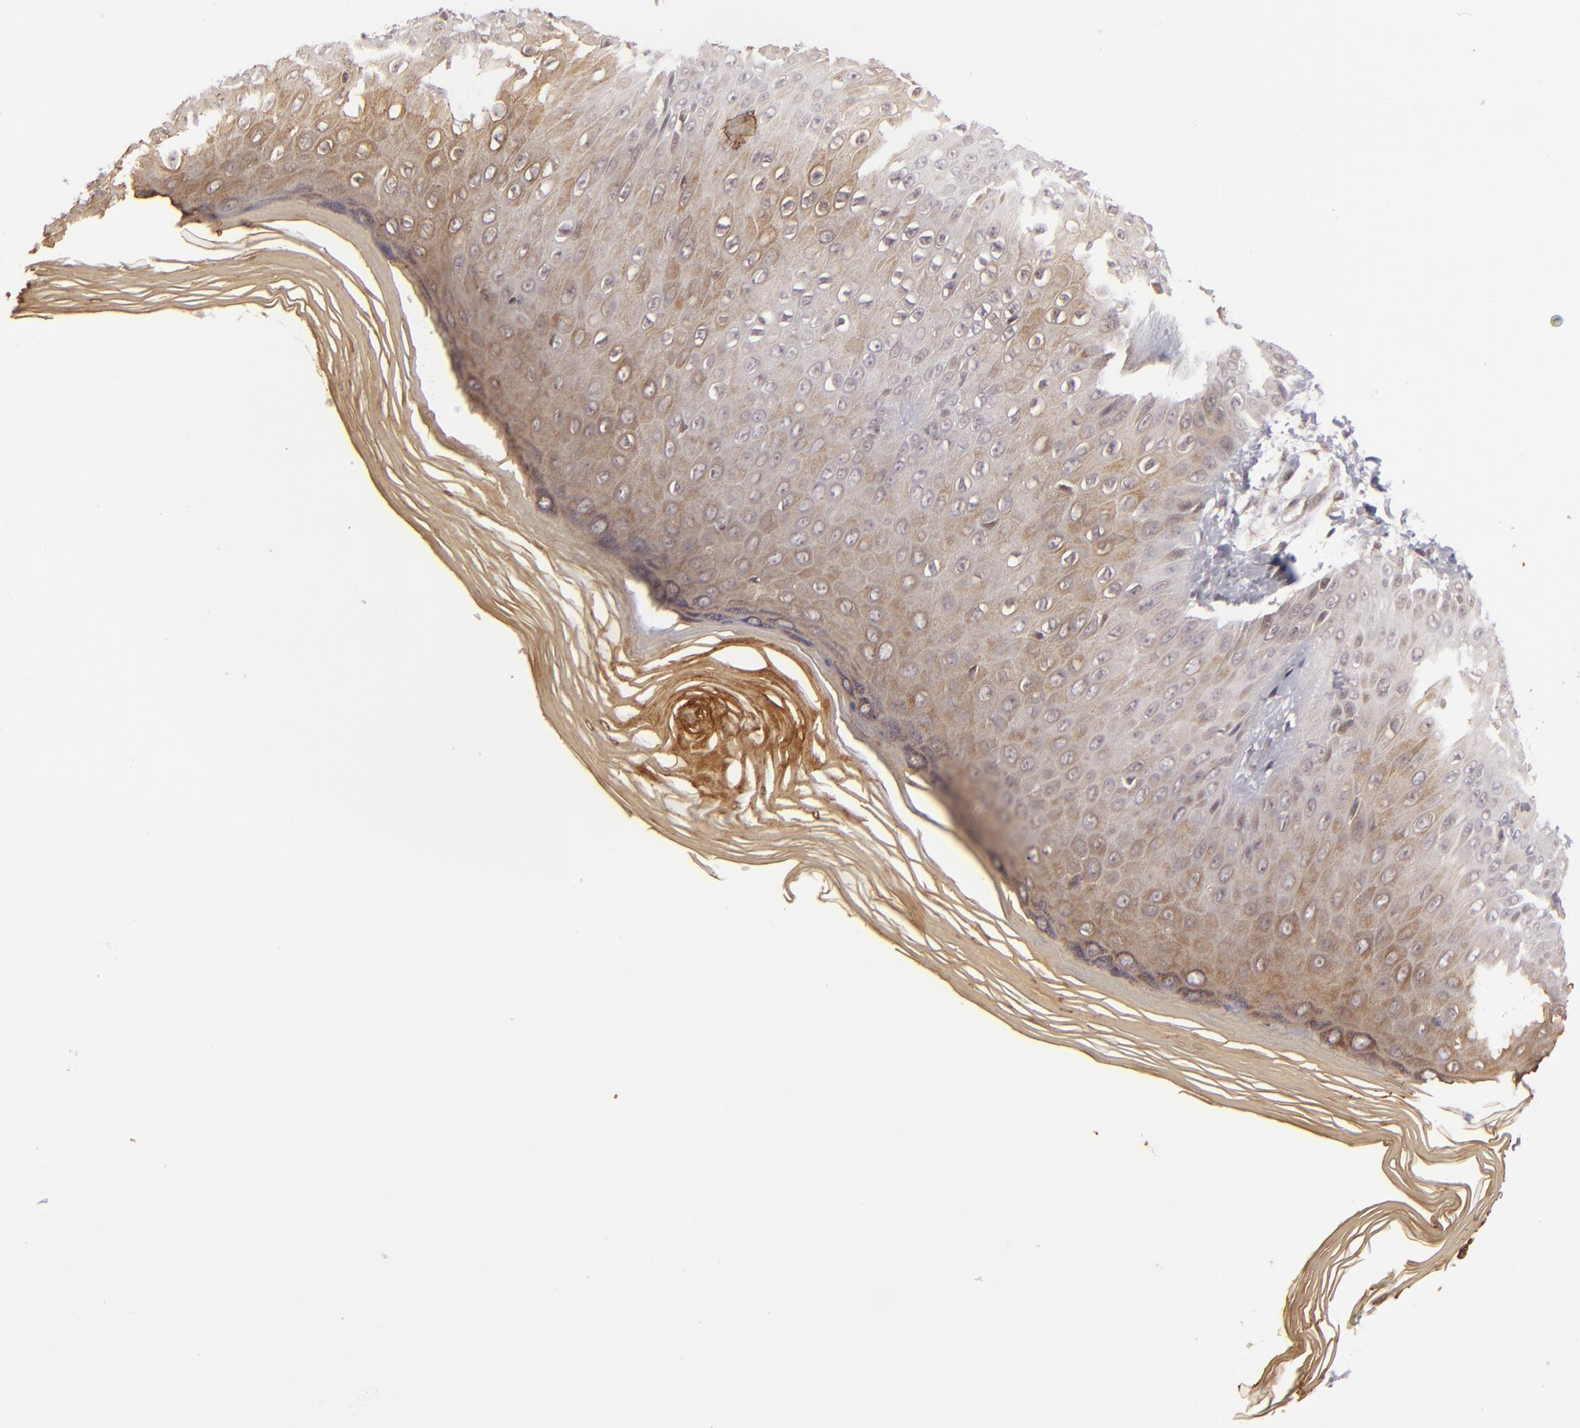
{"staining": {"intensity": "moderate", "quantity": "25%-75%", "location": "cytoplasmic/membranous"}, "tissue": "skin", "cell_type": "Epidermal cells", "image_type": "normal", "snomed": [{"axis": "morphology", "description": "Normal tissue, NOS"}, {"axis": "morphology", "description": "Inflammation, NOS"}, {"axis": "topography", "description": "Soft tissue"}, {"axis": "topography", "description": "Anal"}], "caption": "An IHC photomicrograph of normal tissue is shown. Protein staining in brown shows moderate cytoplasmic/membranous positivity in skin within epidermal cells.", "gene": "DFFA", "patient": {"sex": "female", "age": 15}}